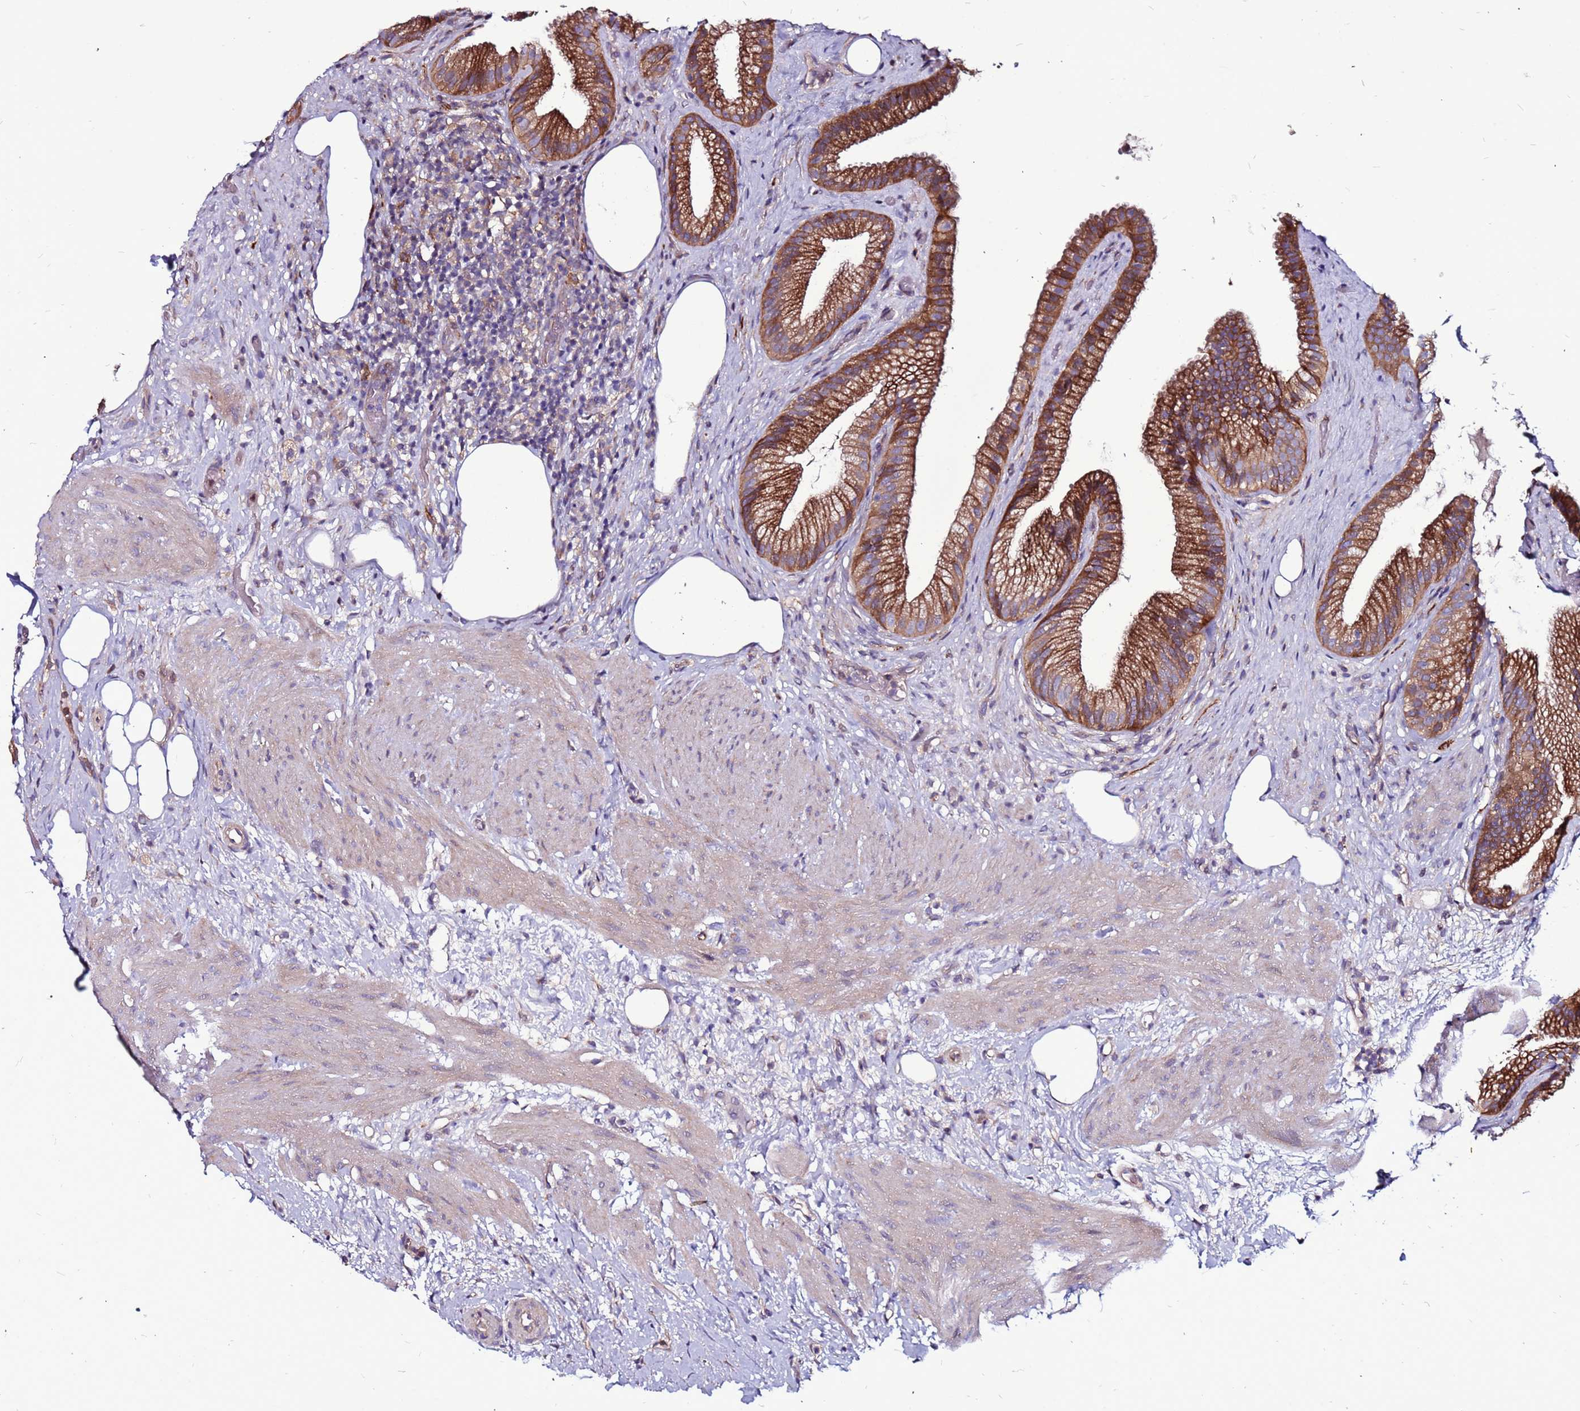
{"staining": {"intensity": "strong", "quantity": ">75%", "location": "cytoplasmic/membranous"}, "tissue": "gallbladder", "cell_type": "Glandular cells", "image_type": "normal", "snomed": [{"axis": "morphology", "description": "Normal tissue, NOS"}, {"axis": "morphology", "description": "Inflammation, NOS"}, {"axis": "topography", "description": "Gallbladder"}], "caption": "Human gallbladder stained for a protein (brown) shows strong cytoplasmic/membranous positive staining in approximately >75% of glandular cells.", "gene": "GPN3", "patient": {"sex": "male", "age": 51}}